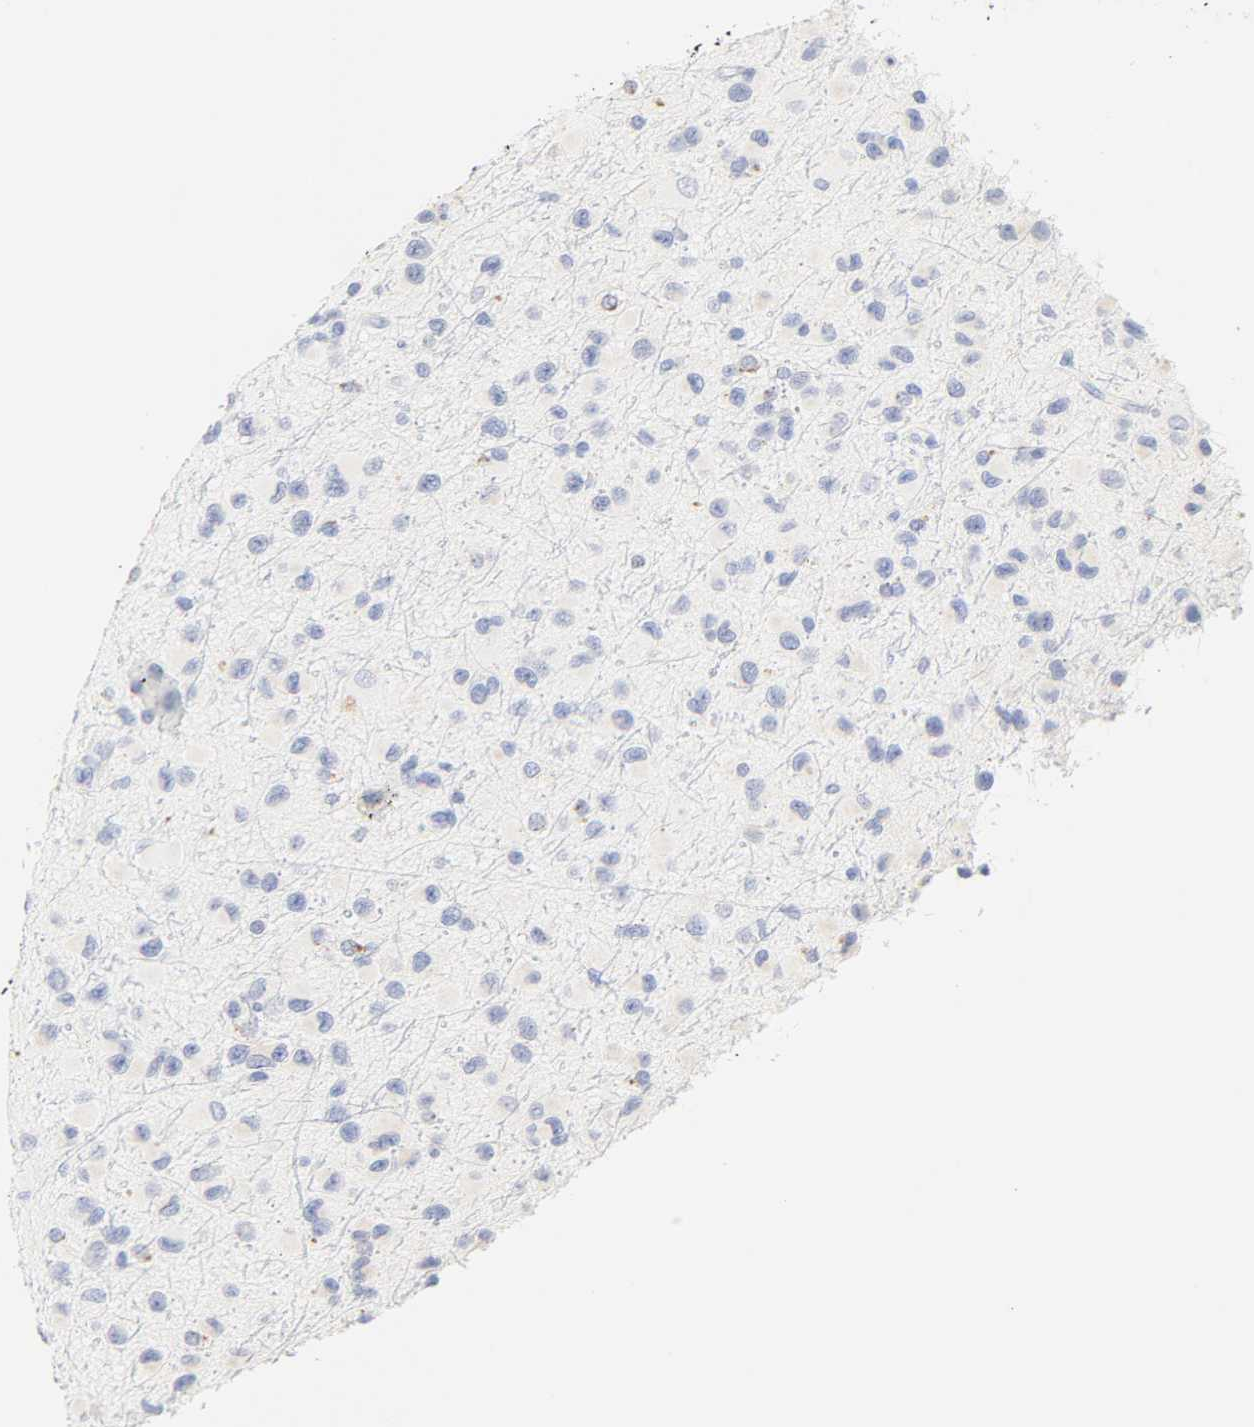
{"staining": {"intensity": "negative", "quantity": "none", "location": "none"}, "tissue": "glioma", "cell_type": "Tumor cells", "image_type": "cancer", "snomed": [{"axis": "morphology", "description": "Glioma, malignant, Low grade"}, {"axis": "topography", "description": "Brain"}], "caption": "Tumor cells show no significant protein expression in glioma.", "gene": "SLCO1B3", "patient": {"sex": "male", "age": 42}}